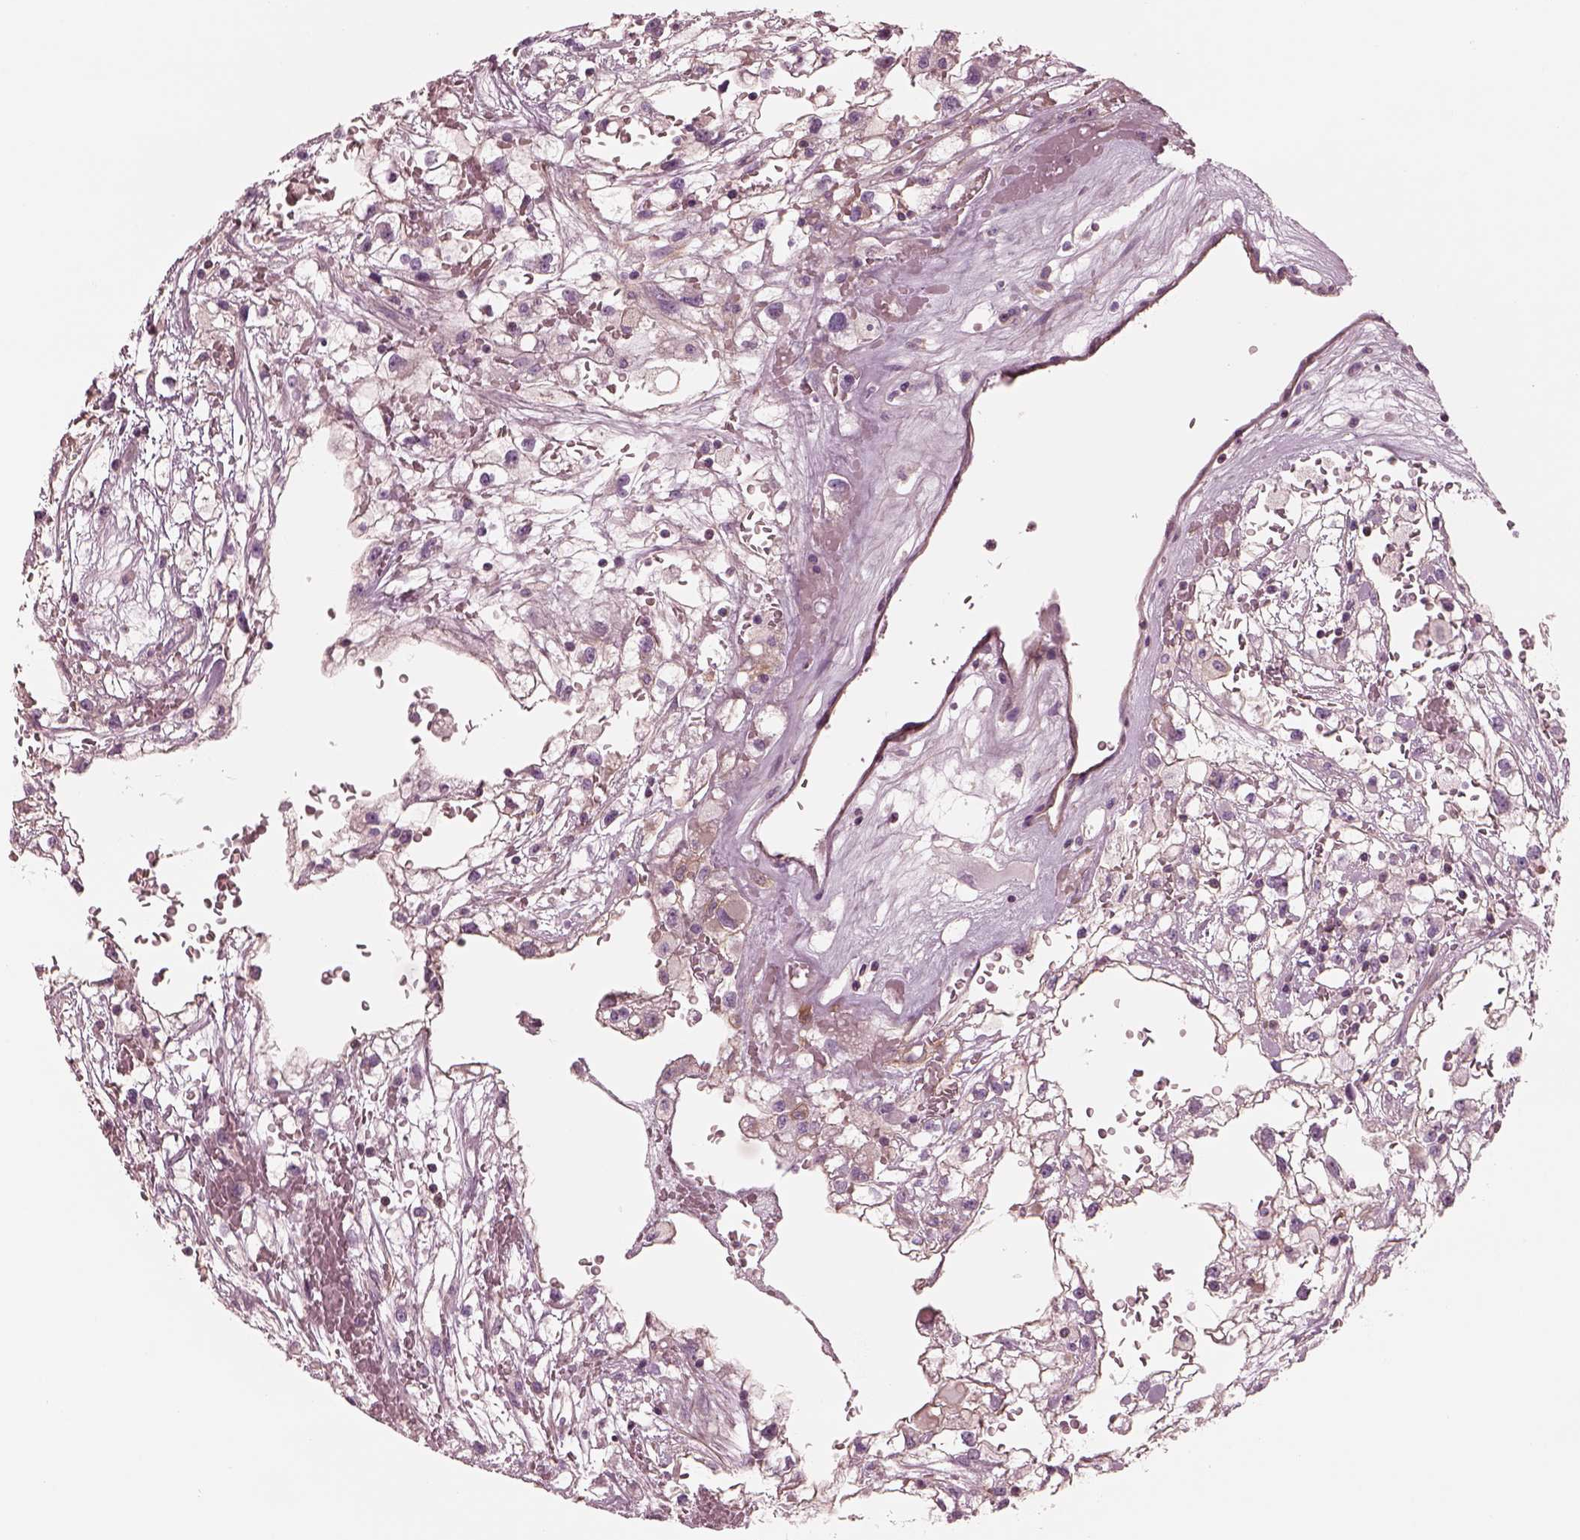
{"staining": {"intensity": "negative", "quantity": "none", "location": "none"}, "tissue": "renal cancer", "cell_type": "Tumor cells", "image_type": "cancer", "snomed": [{"axis": "morphology", "description": "Adenocarcinoma, NOS"}, {"axis": "topography", "description": "Kidney"}], "caption": "High magnification brightfield microscopy of renal cancer (adenocarcinoma) stained with DAB (brown) and counterstained with hematoxylin (blue): tumor cells show no significant positivity.", "gene": "ELAPOR1", "patient": {"sex": "male", "age": 59}}